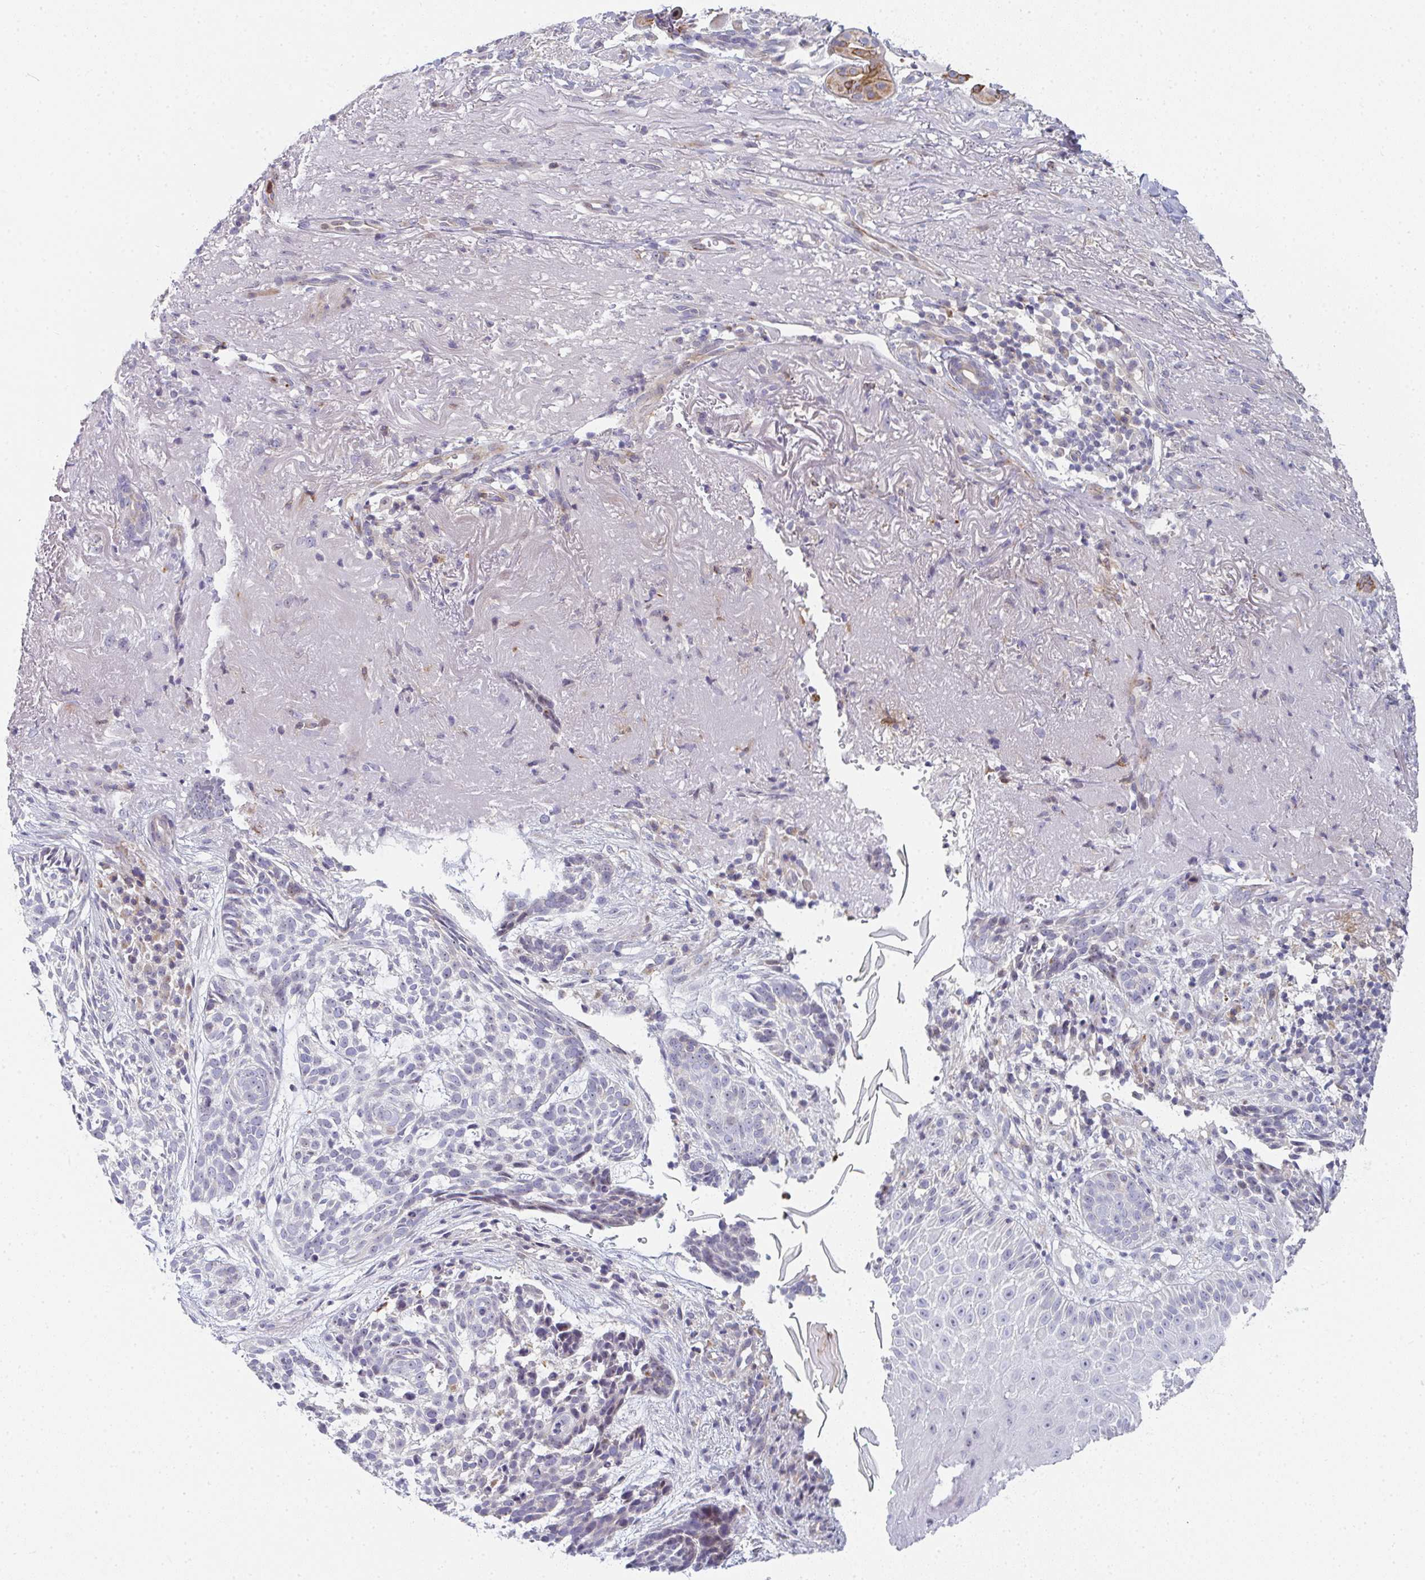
{"staining": {"intensity": "negative", "quantity": "none", "location": "none"}, "tissue": "skin cancer", "cell_type": "Tumor cells", "image_type": "cancer", "snomed": [{"axis": "morphology", "description": "Basal cell carcinoma"}, {"axis": "topography", "description": "Skin"}, {"axis": "topography", "description": "Skin of face"}], "caption": "Tumor cells are negative for protein expression in human skin cancer (basal cell carcinoma).", "gene": "KLHL33", "patient": {"sex": "female", "age": 80}}